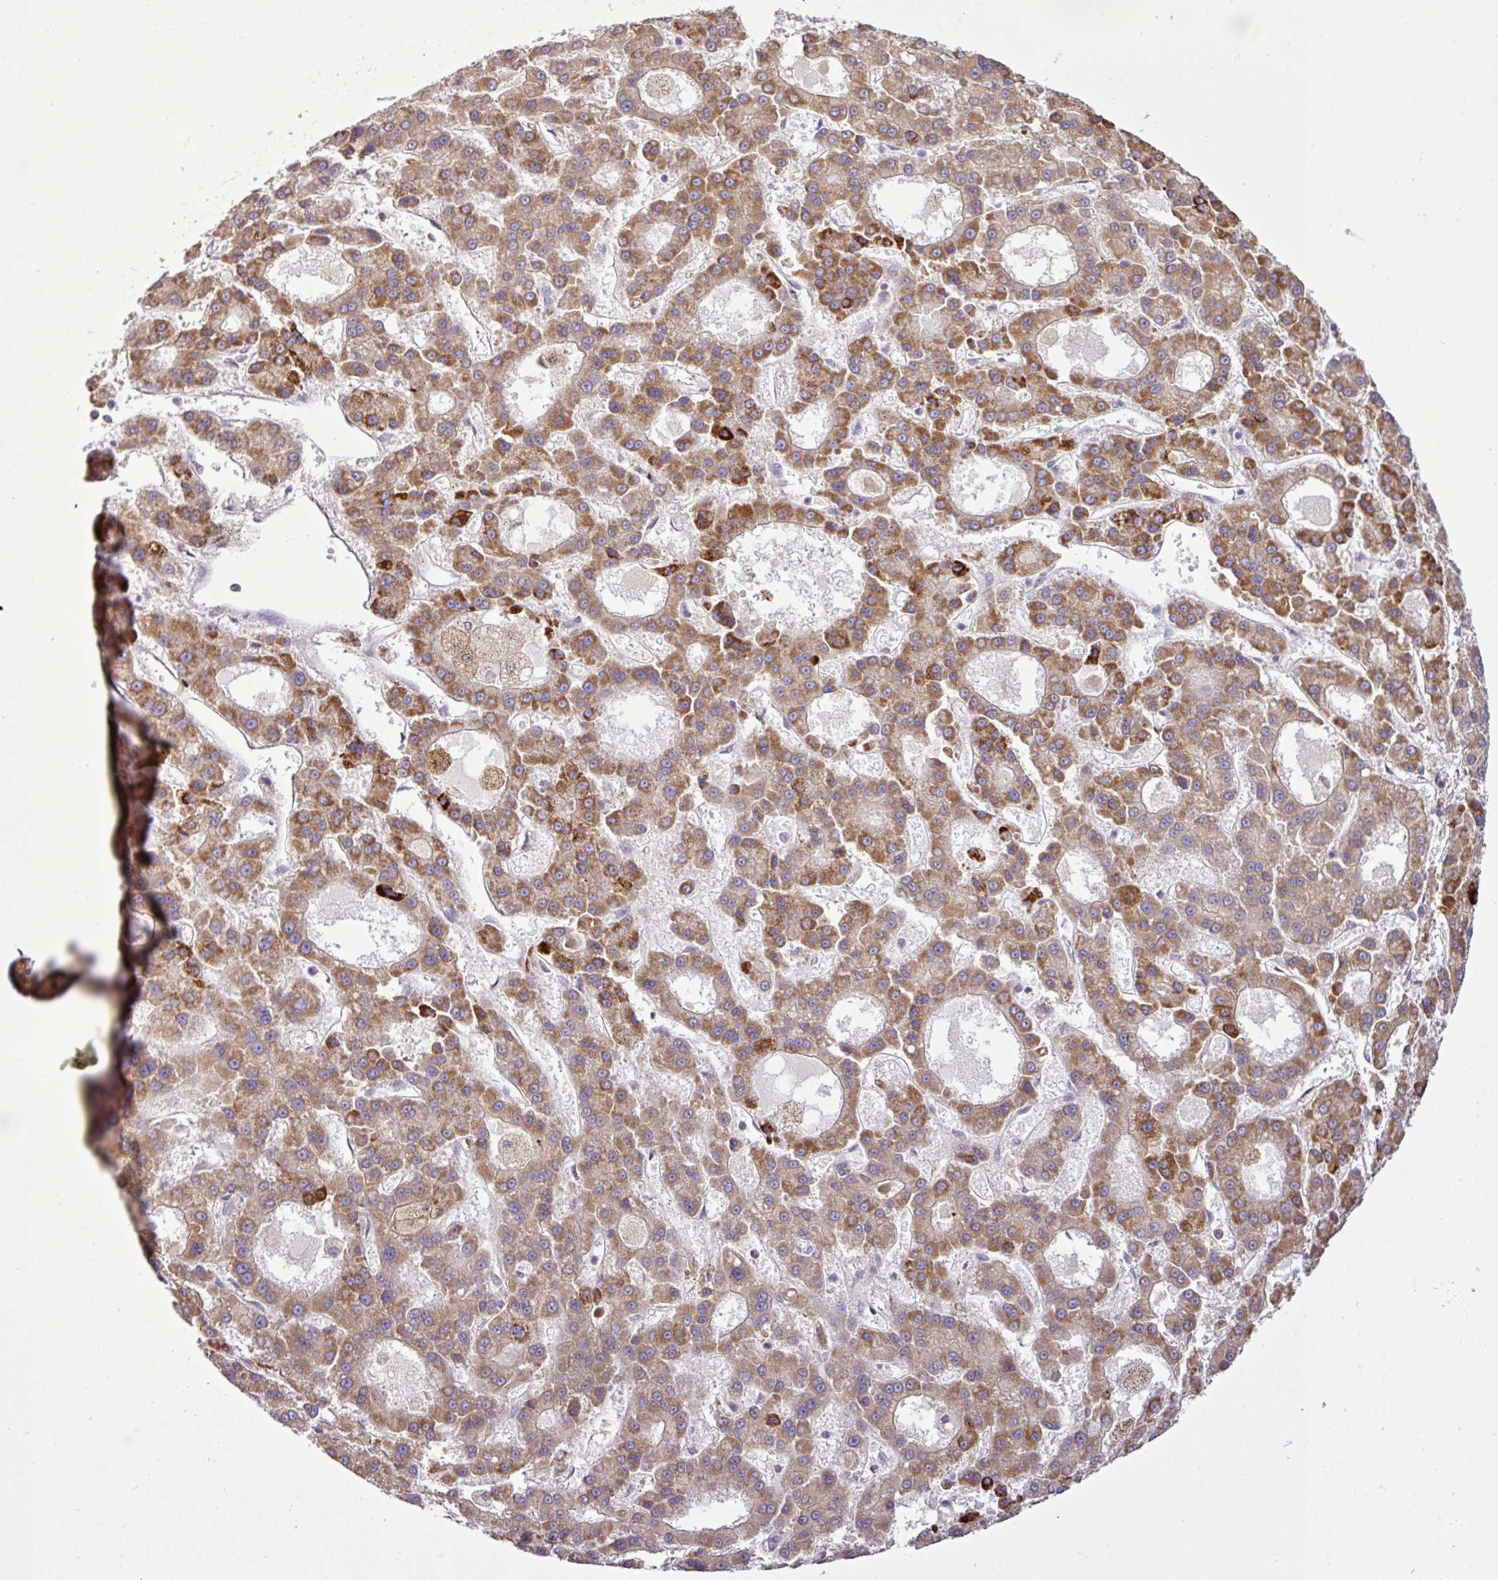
{"staining": {"intensity": "strong", "quantity": "25%-75%", "location": "cytoplasmic/membranous"}, "tissue": "liver cancer", "cell_type": "Tumor cells", "image_type": "cancer", "snomed": [{"axis": "morphology", "description": "Carcinoma, Hepatocellular, NOS"}, {"axis": "topography", "description": "Liver"}], "caption": "Human liver cancer stained with a protein marker reveals strong staining in tumor cells.", "gene": "SGPP1", "patient": {"sex": "male", "age": 70}}